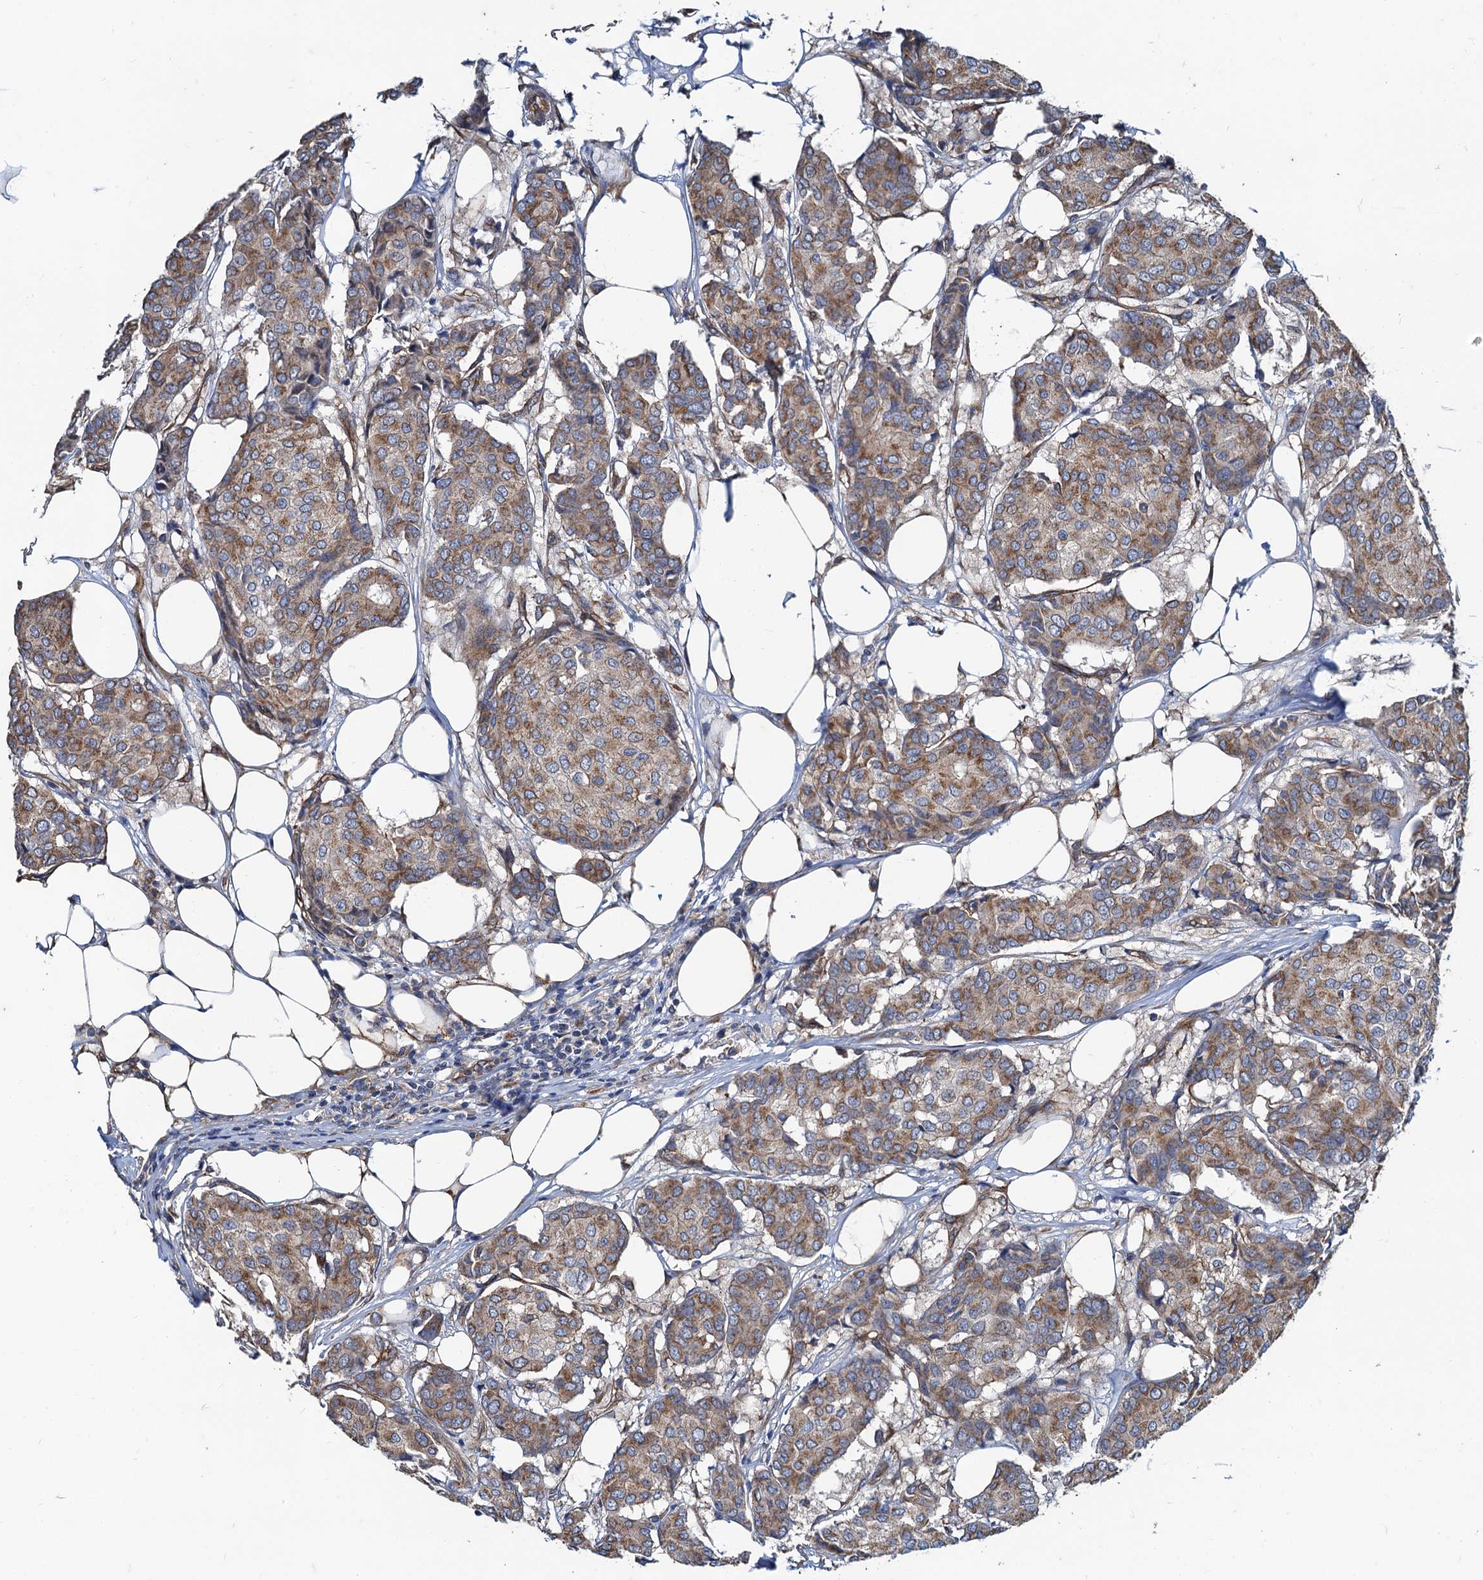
{"staining": {"intensity": "moderate", "quantity": ">75%", "location": "cytoplasmic/membranous"}, "tissue": "breast cancer", "cell_type": "Tumor cells", "image_type": "cancer", "snomed": [{"axis": "morphology", "description": "Duct carcinoma"}, {"axis": "topography", "description": "Breast"}], "caption": "Immunohistochemistry micrograph of human breast cancer stained for a protein (brown), which demonstrates medium levels of moderate cytoplasmic/membranous positivity in about >75% of tumor cells.", "gene": "NGRN", "patient": {"sex": "female", "age": 75}}